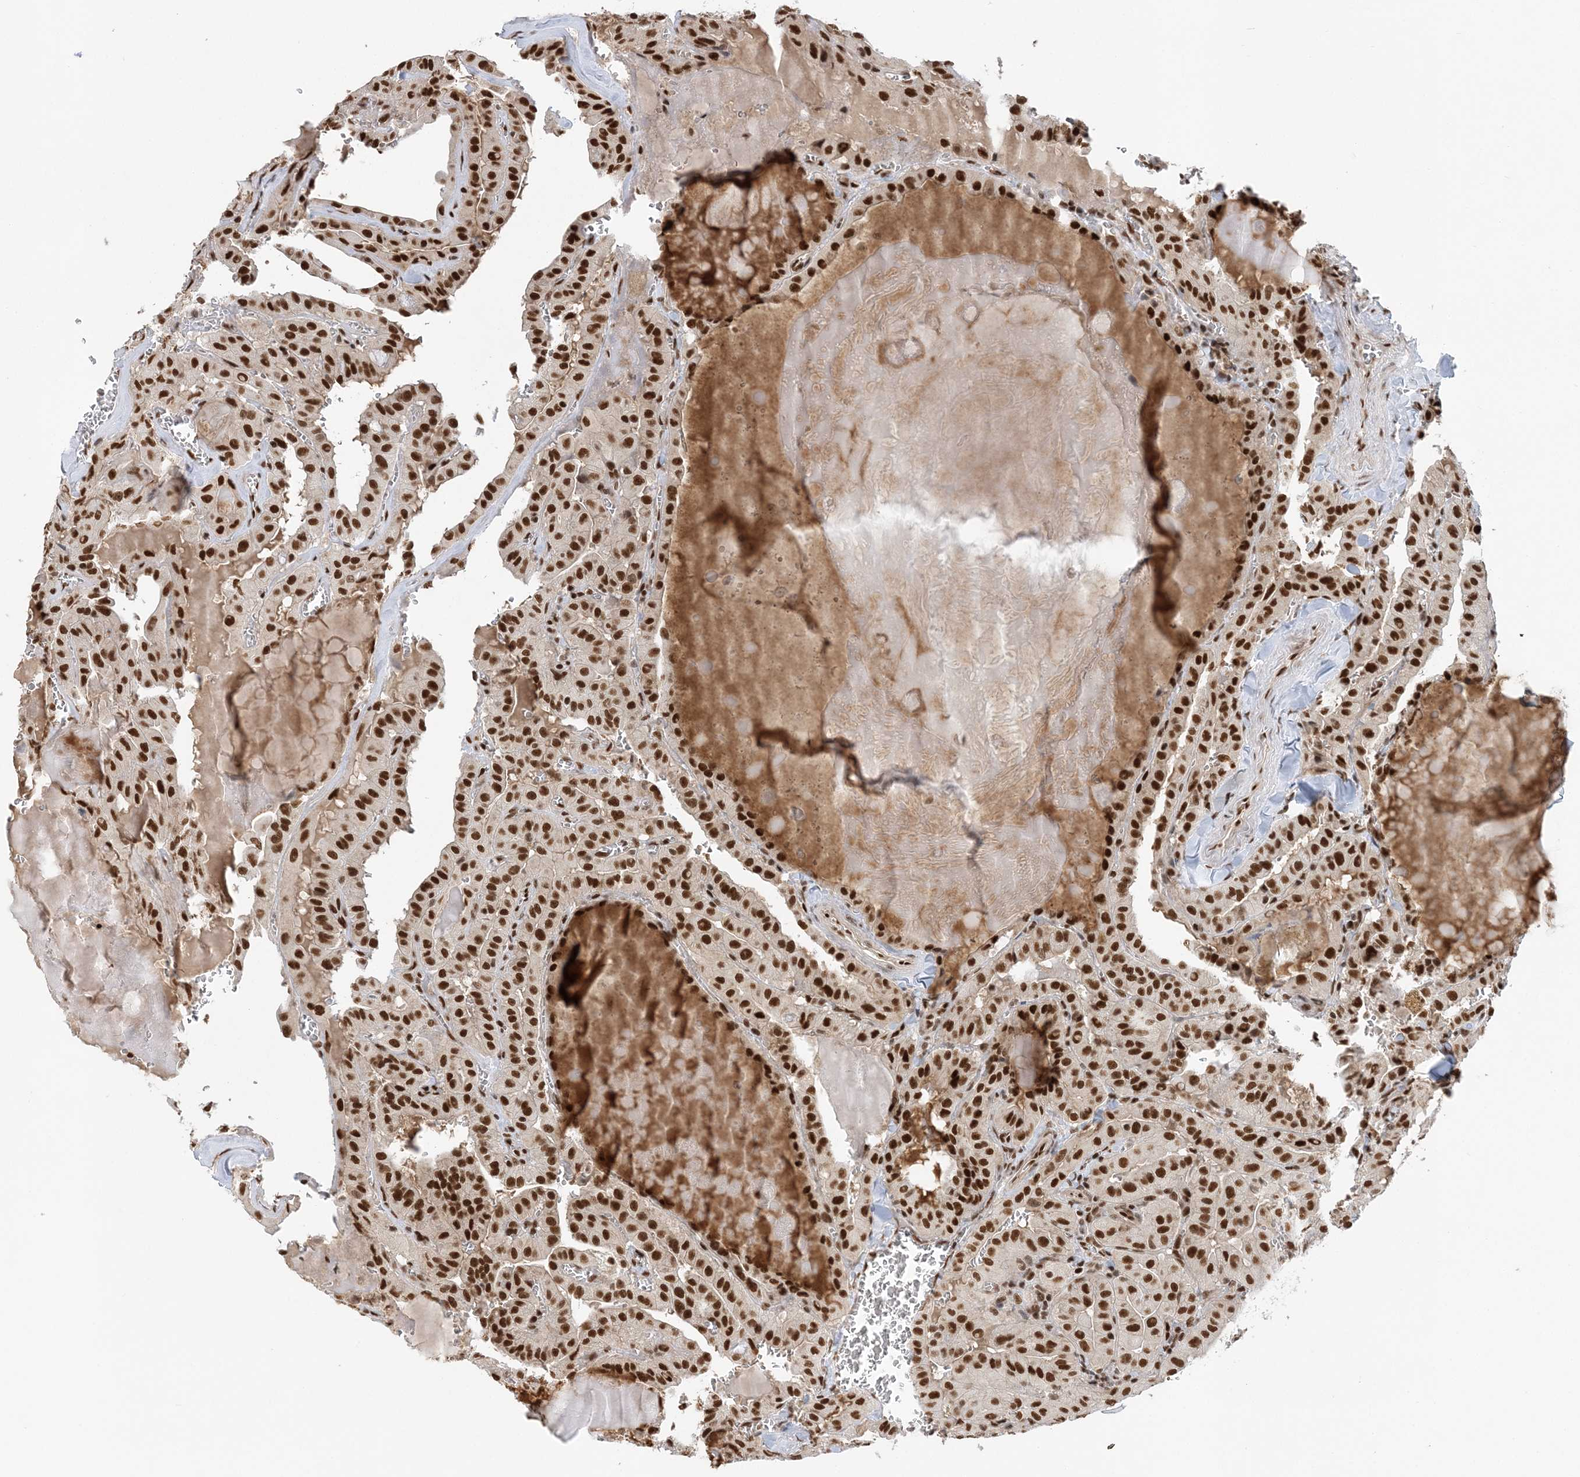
{"staining": {"intensity": "strong", "quantity": ">75%", "location": "nuclear"}, "tissue": "thyroid cancer", "cell_type": "Tumor cells", "image_type": "cancer", "snomed": [{"axis": "morphology", "description": "Papillary adenocarcinoma, NOS"}, {"axis": "topography", "description": "Thyroid gland"}], "caption": "Immunohistochemical staining of human thyroid papillary adenocarcinoma reveals high levels of strong nuclear protein expression in about >75% of tumor cells. (Stains: DAB (3,3'-diaminobenzidine) in brown, nuclei in blue, Microscopy: brightfield microscopy at high magnification).", "gene": "SEPHS1", "patient": {"sex": "male", "age": 52}}